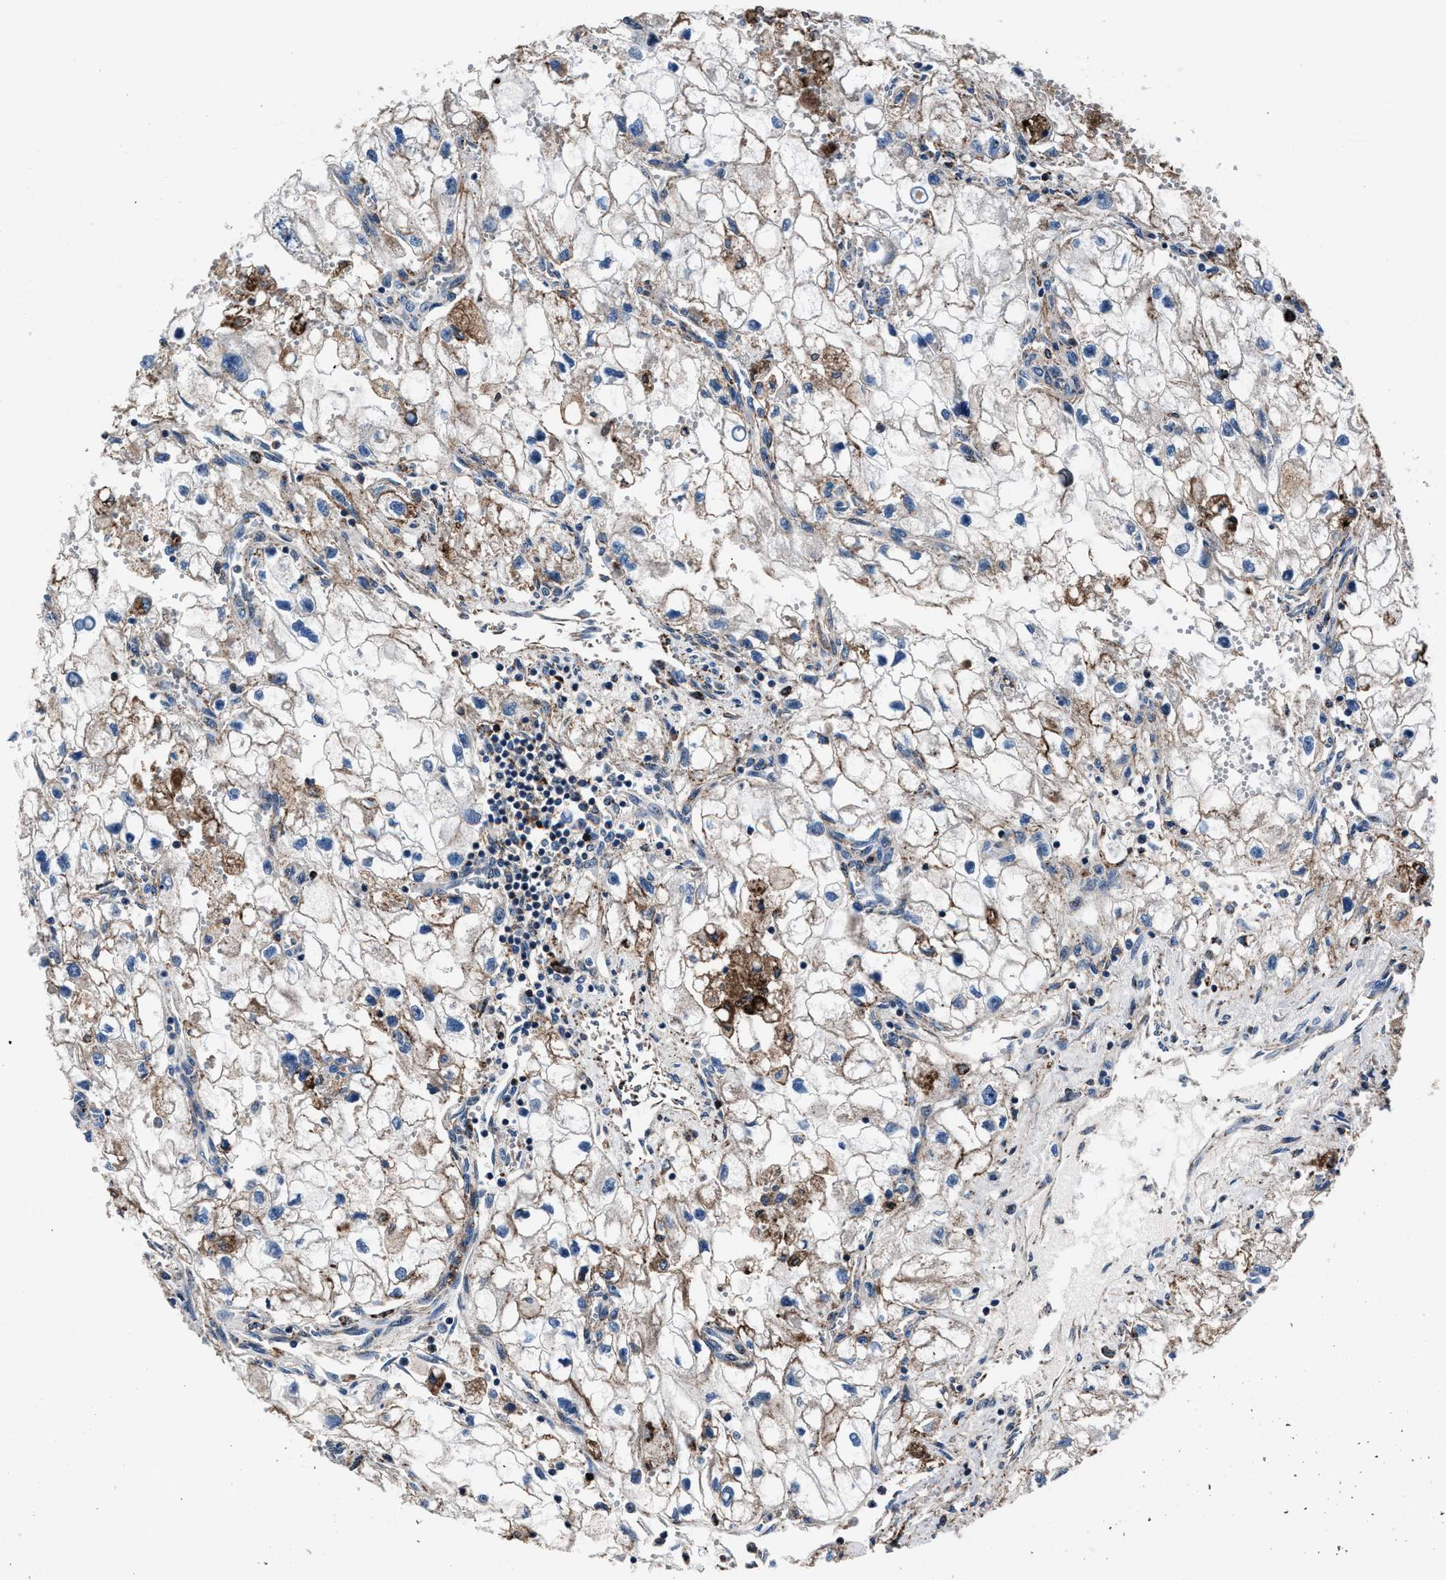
{"staining": {"intensity": "moderate", "quantity": "<25%", "location": "cytoplasmic/membranous"}, "tissue": "renal cancer", "cell_type": "Tumor cells", "image_type": "cancer", "snomed": [{"axis": "morphology", "description": "Adenocarcinoma, NOS"}, {"axis": "topography", "description": "Kidney"}], "caption": "Adenocarcinoma (renal) tissue displays moderate cytoplasmic/membranous expression in about <25% of tumor cells, visualized by immunohistochemistry.", "gene": "MFSD11", "patient": {"sex": "female", "age": 70}}